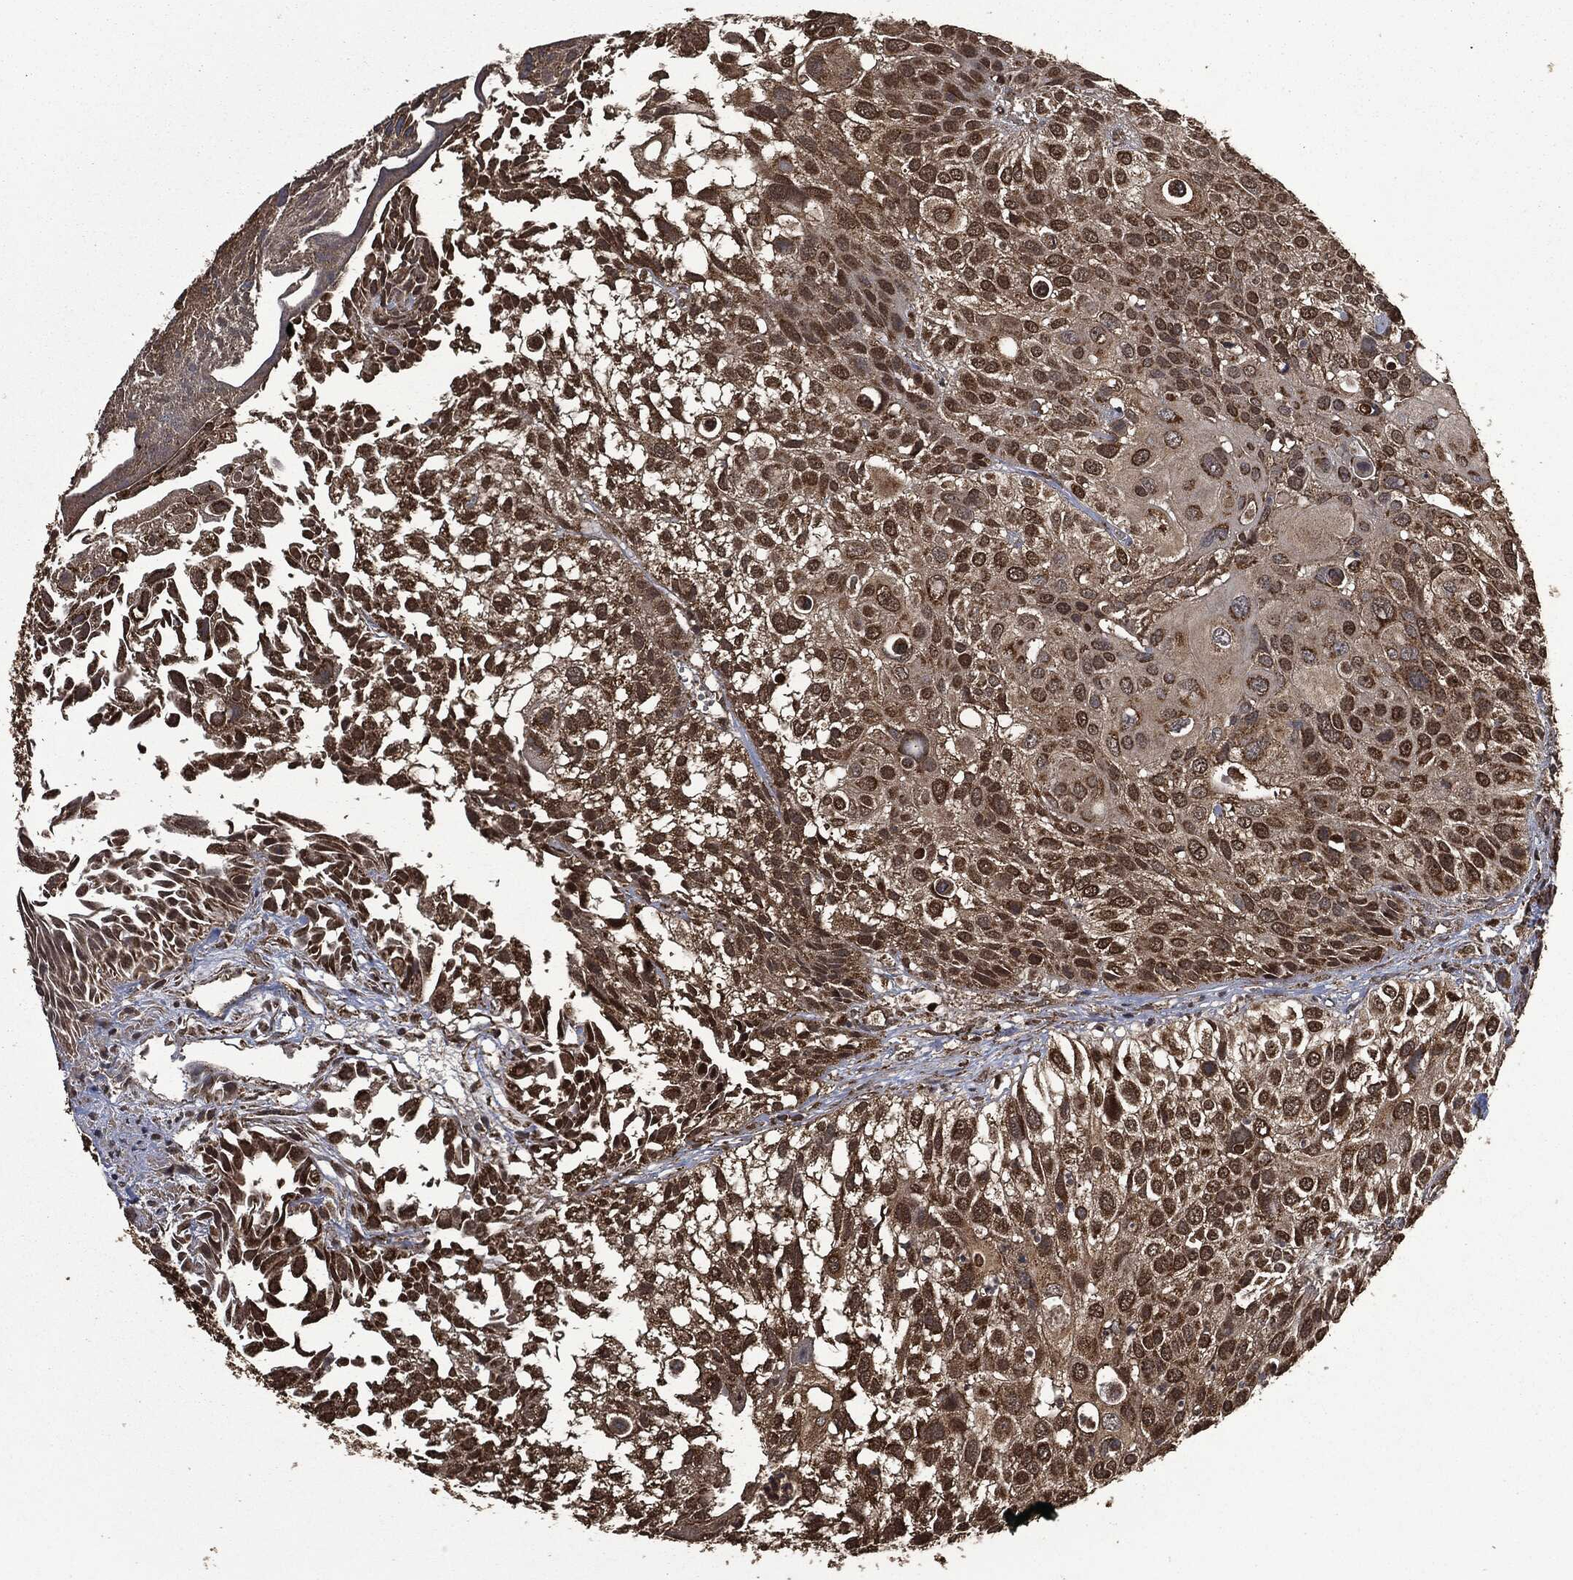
{"staining": {"intensity": "strong", "quantity": ">75%", "location": "cytoplasmic/membranous"}, "tissue": "urothelial cancer", "cell_type": "Tumor cells", "image_type": "cancer", "snomed": [{"axis": "morphology", "description": "Urothelial carcinoma, High grade"}, {"axis": "topography", "description": "Urinary bladder"}], "caption": "Immunohistochemistry (IHC) of urothelial carcinoma (high-grade) shows high levels of strong cytoplasmic/membranous positivity in approximately >75% of tumor cells.", "gene": "LIG3", "patient": {"sex": "female", "age": 79}}